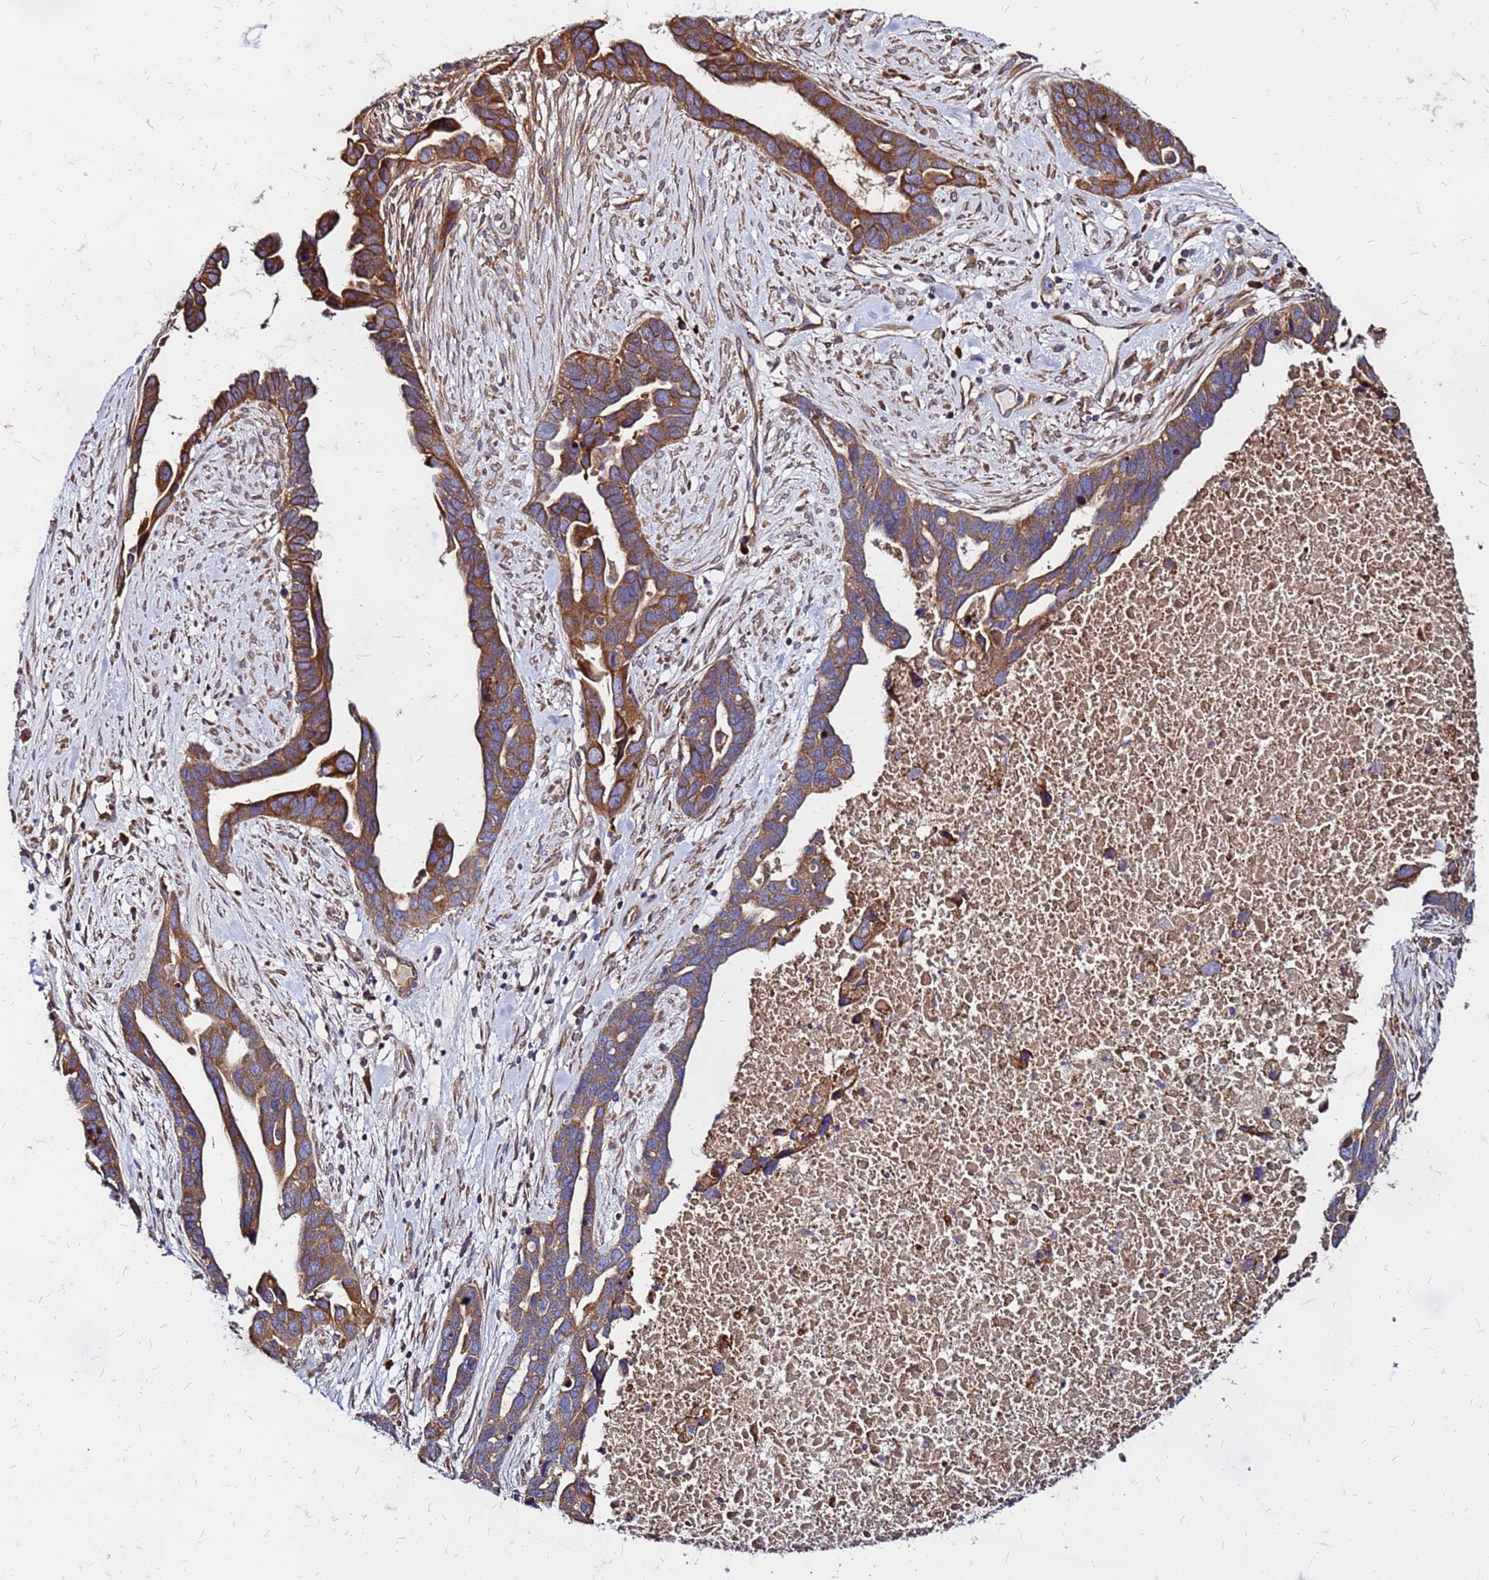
{"staining": {"intensity": "strong", "quantity": ">75%", "location": "cytoplasmic/membranous"}, "tissue": "ovarian cancer", "cell_type": "Tumor cells", "image_type": "cancer", "snomed": [{"axis": "morphology", "description": "Cystadenocarcinoma, serous, NOS"}, {"axis": "topography", "description": "Ovary"}], "caption": "Ovarian cancer (serous cystadenocarcinoma) was stained to show a protein in brown. There is high levels of strong cytoplasmic/membranous expression in approximately >75% of tumor cells.", "gene": "VMO1", "patient": {"sex": "female", "age": 54}}